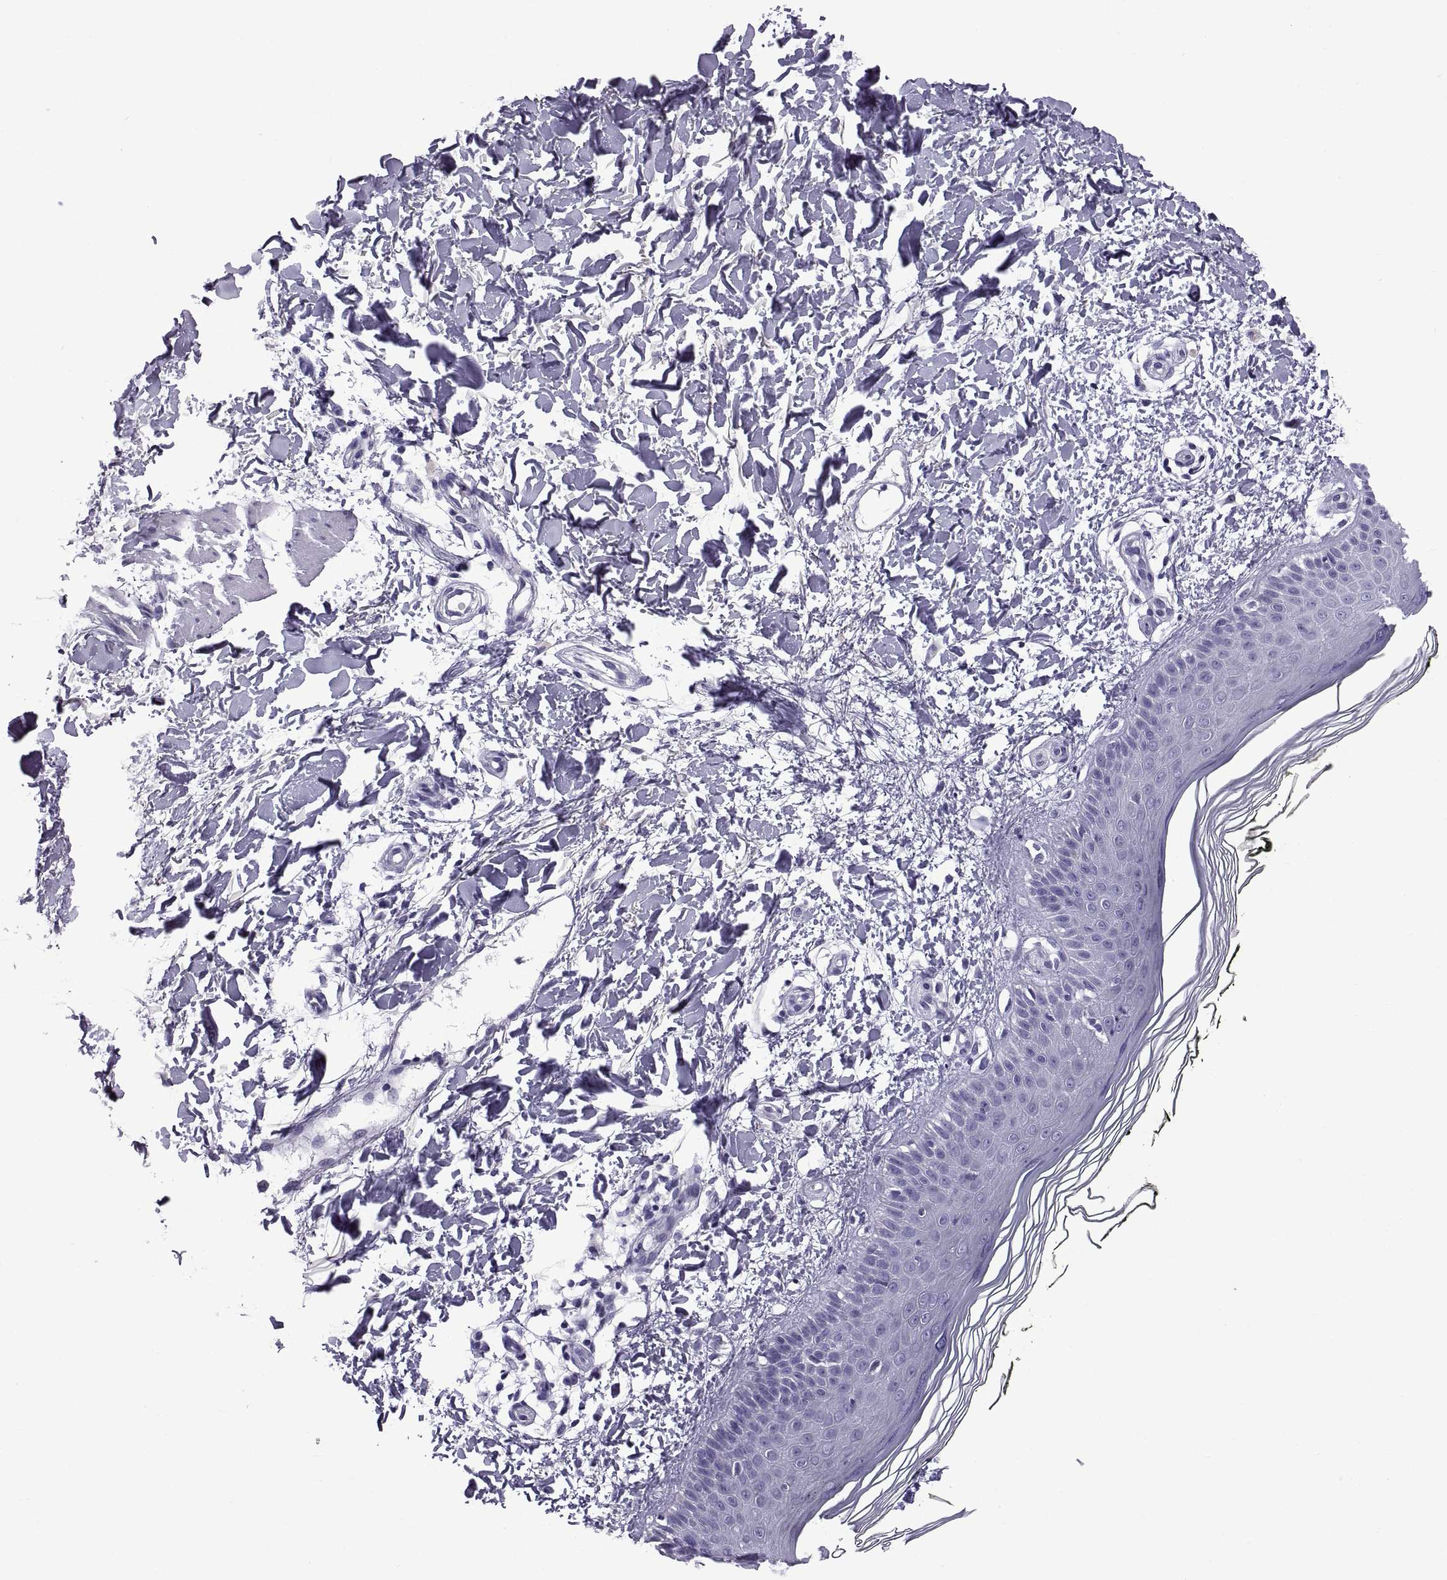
{"staining": {"intensity": "negative", "quantity": "none", "location": "none"}, "tissue": "skin", "cell_type": "Fibroblasts", "image_type": "normal", "snomed": [{"axis": "morphology", "description": "Normal tissue, NOS"}, {"axis": "topography", "description": "Skin"}], "caption": "The micrograph reveals no staining of fibroblasts in benign skin.", "gene": "C3orf22", "patient": {"sex": "female", "age": 62}}